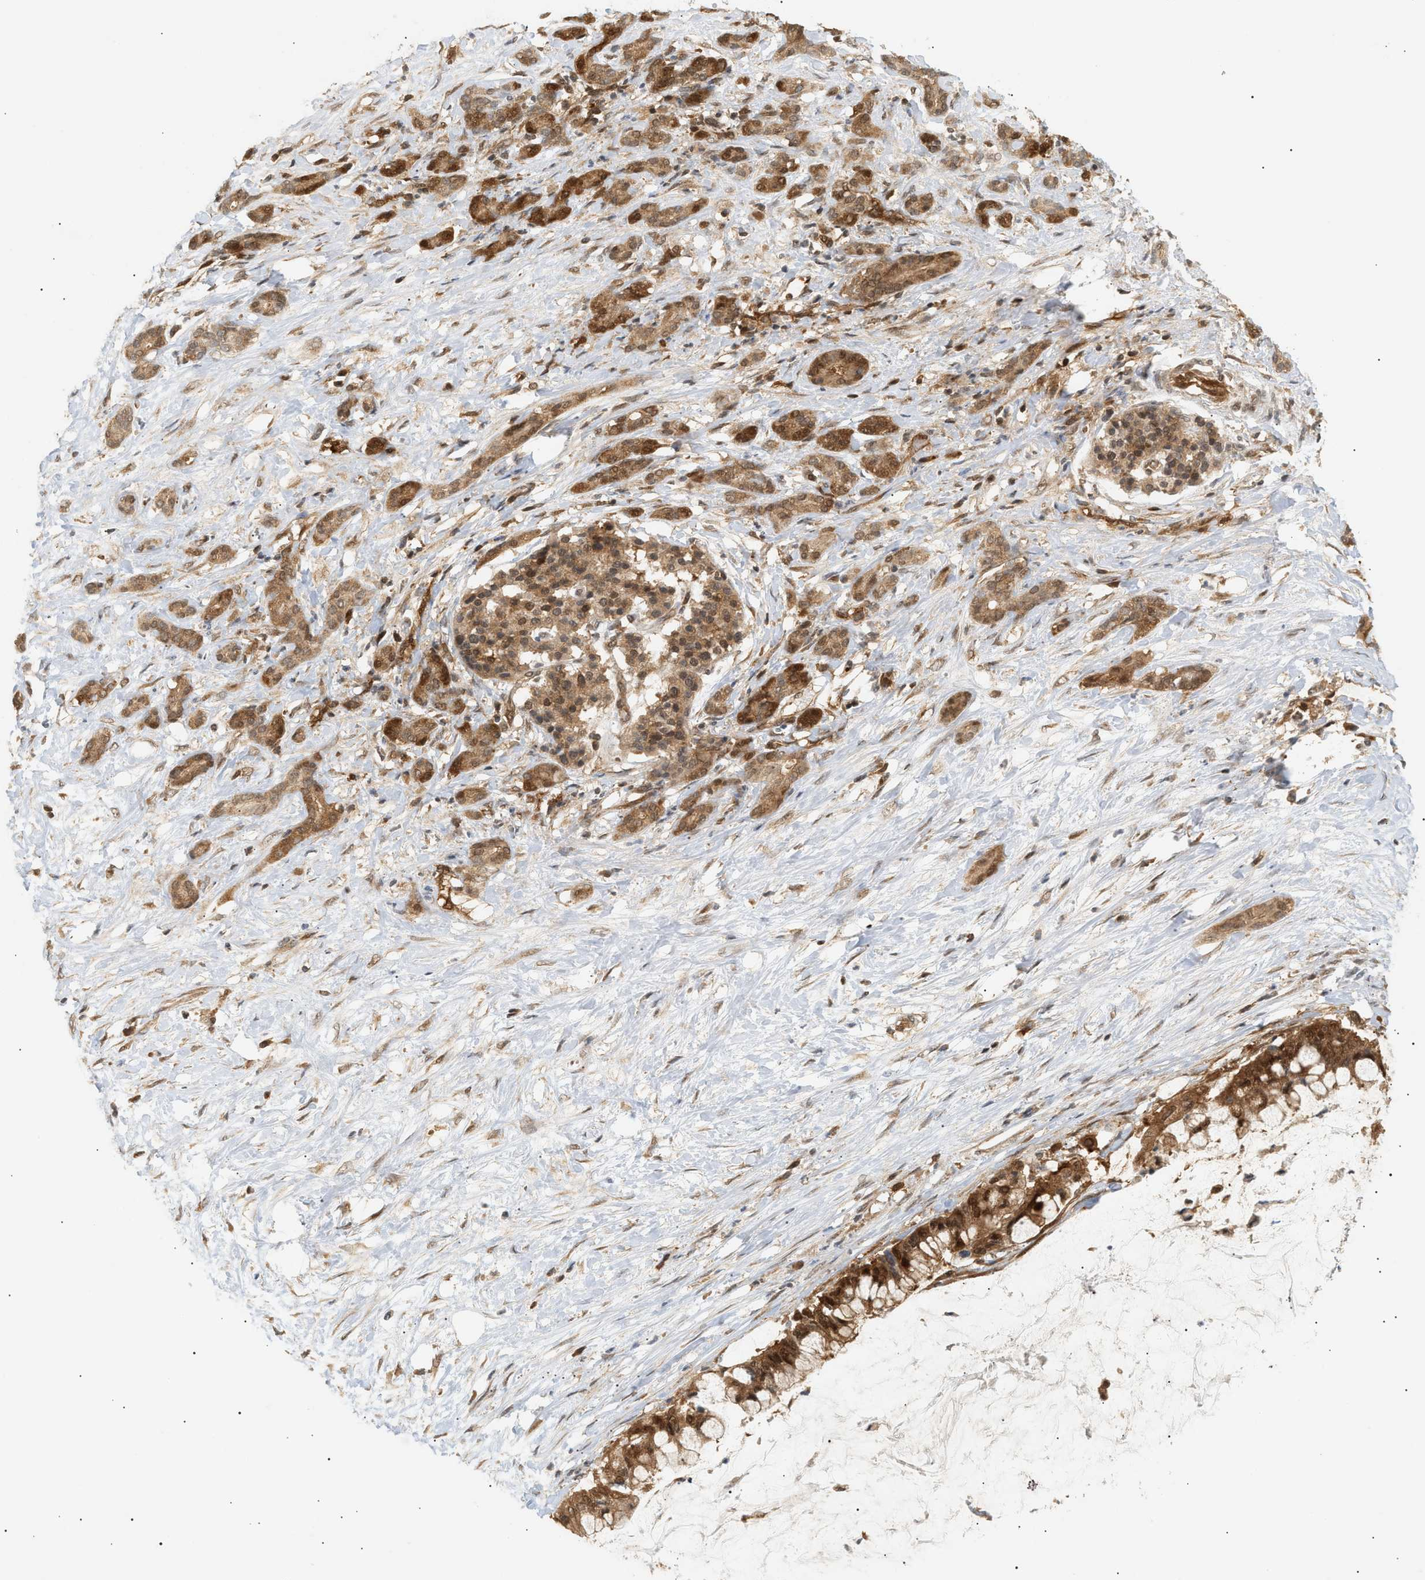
{"staining": {"intensity": "strong", "quantity": ">75%", "location": "cytoplasmic/membranous"}, "tissue": "pancreatic cancer", "cell_type": "Tumor cells", "image_type": "cancer", "snomed": [{"axis": "morphology", "description": "Adenocarcinoma, NOS"}, {"axis": "topography", "description": "Pancreas"}], "caption": "Tumor cells show high levels of strong cytoplasmic/membranous positivity in about >75% of cells in pancreatic cancer.", "gene": "SHC1", "patient": {"sex": "male", "age": 41}}